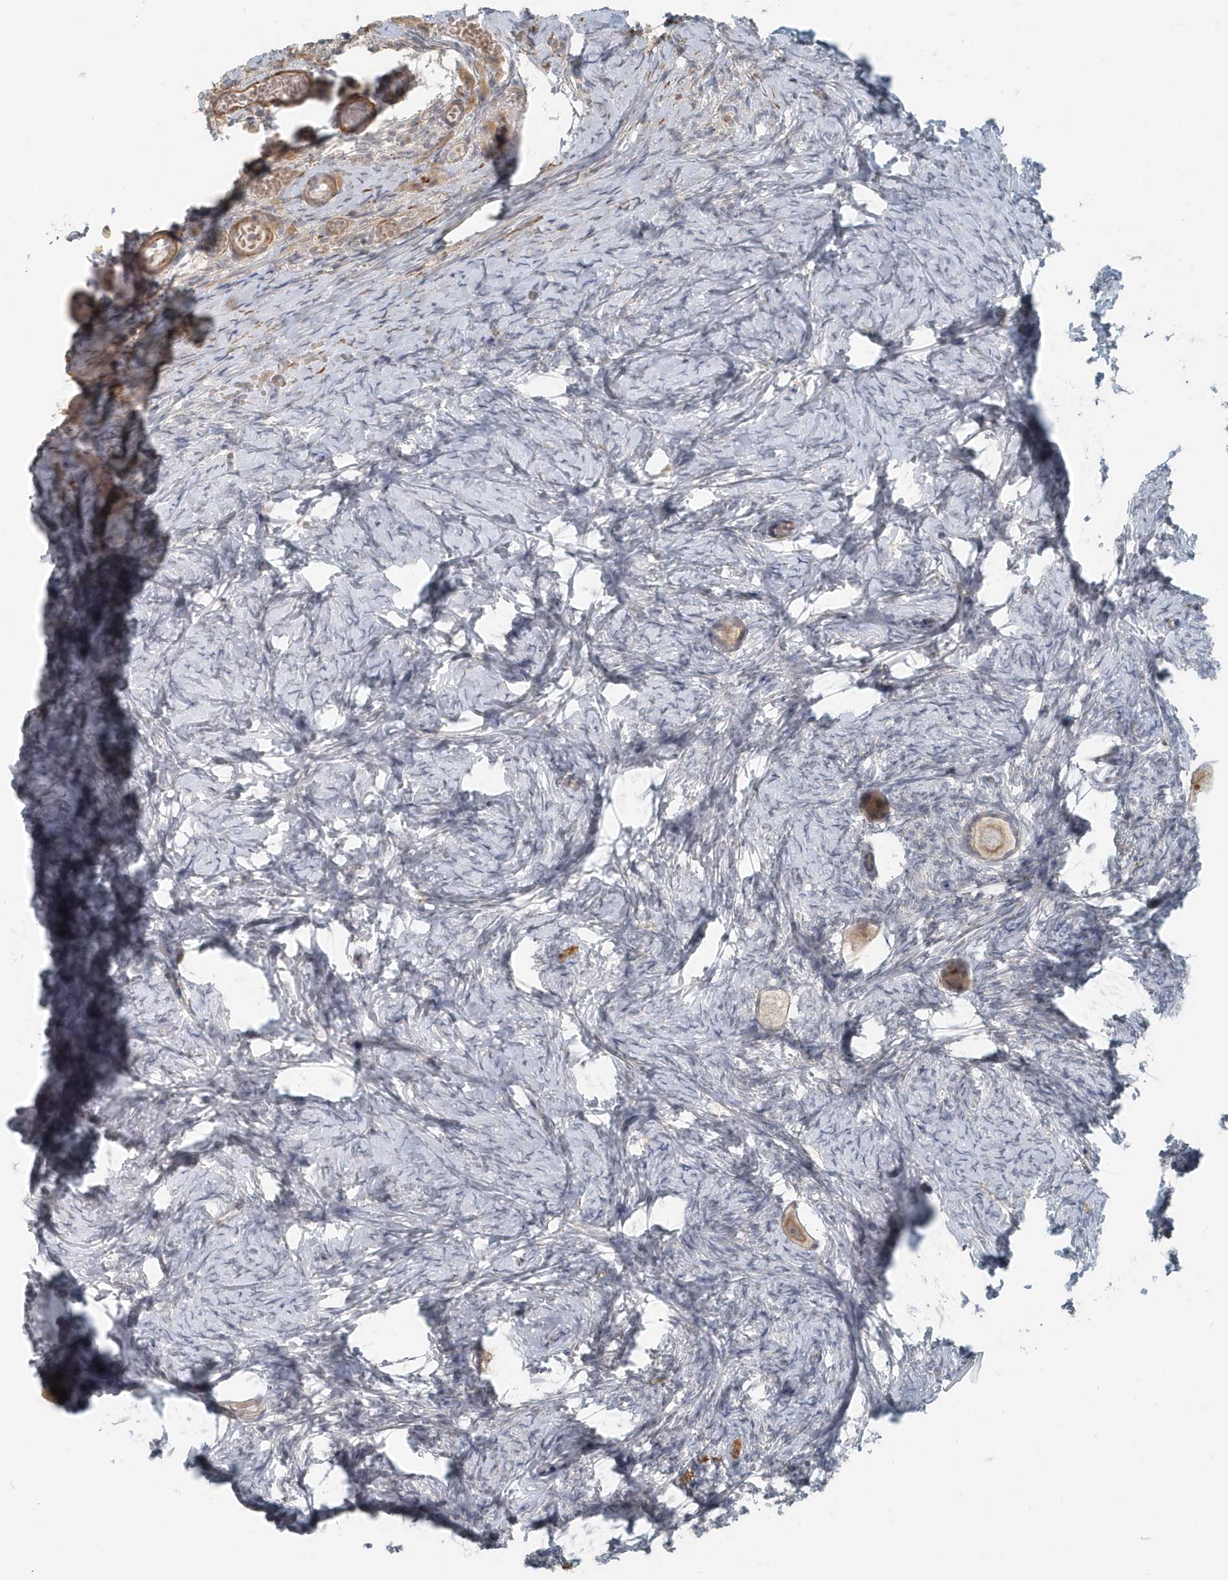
{"staining": {"intensity": "weak", "quantity": ">75%", "location": "cytoplasmic/membranous"}, "tissue": "ovary", "cell_type": "Follicle cells", "image_type": "normal", "snomed": [{"axis": "morphology", "description": "Normal tissue, NOS"}, {"axis": "topography", "description": "Ovary"}], "caption": "Approximately >75% of follicle cells in normal human ovary demonstrate weak cytoplasmic/membranous protein staining as visualized by brown immunohistochemical staining.", "gene": "NAPB", "patient": {"sex": "female", "age": 27}}